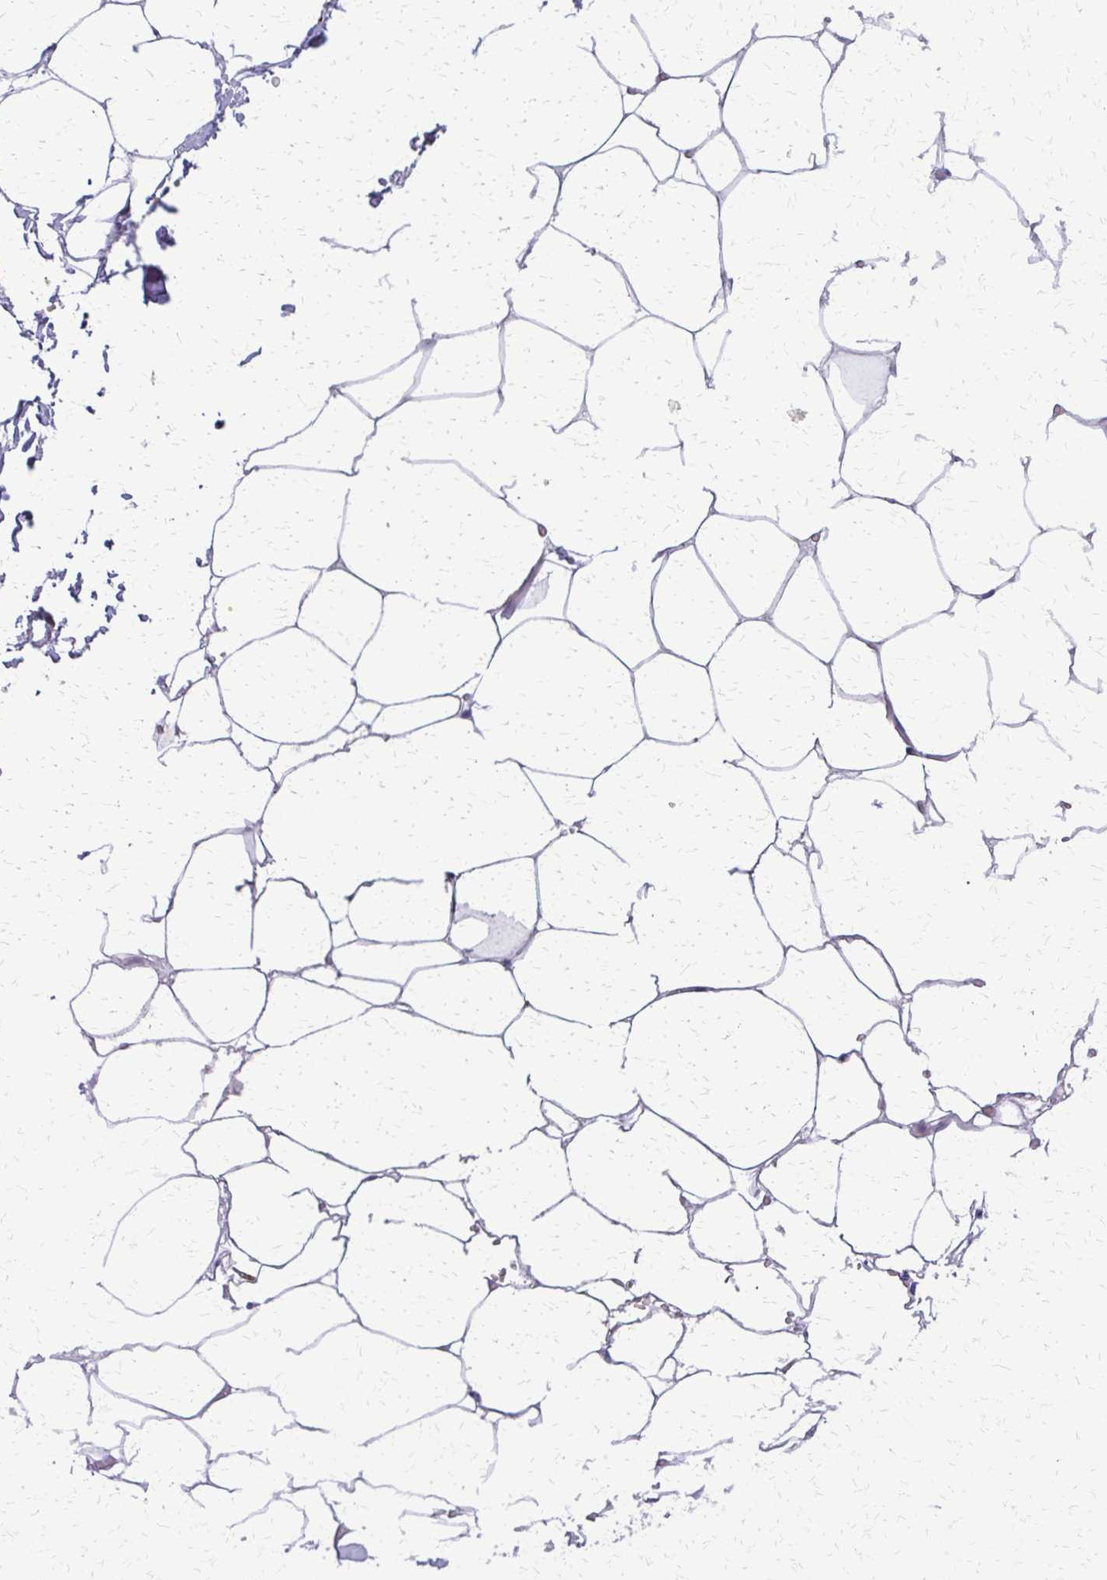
{"staining": {"intensity": "negative", "quantity": "none", "location": "none"}, "tissue": "adipose tissue", "cell_type": "Adipocytes", "image_type": "normal", "snomed": [{"axis": "morphology", "description": "Normal tissue, NOS"}, {"axis": "topography", "description": "Adipose tissue"}, {"axis": "topography", "description": "Vascular tissue"}, {"axis": "topography", "description": "Rectum"}, {"axis": "topography", "description": "Peripheral nerve tissue"}], "caption": "The immunohistochemistry image has no significant positivity in adipocytes of adipose tissue.", "gene": "FAM162B", "patient": {"sex": "female", "age": 69}}